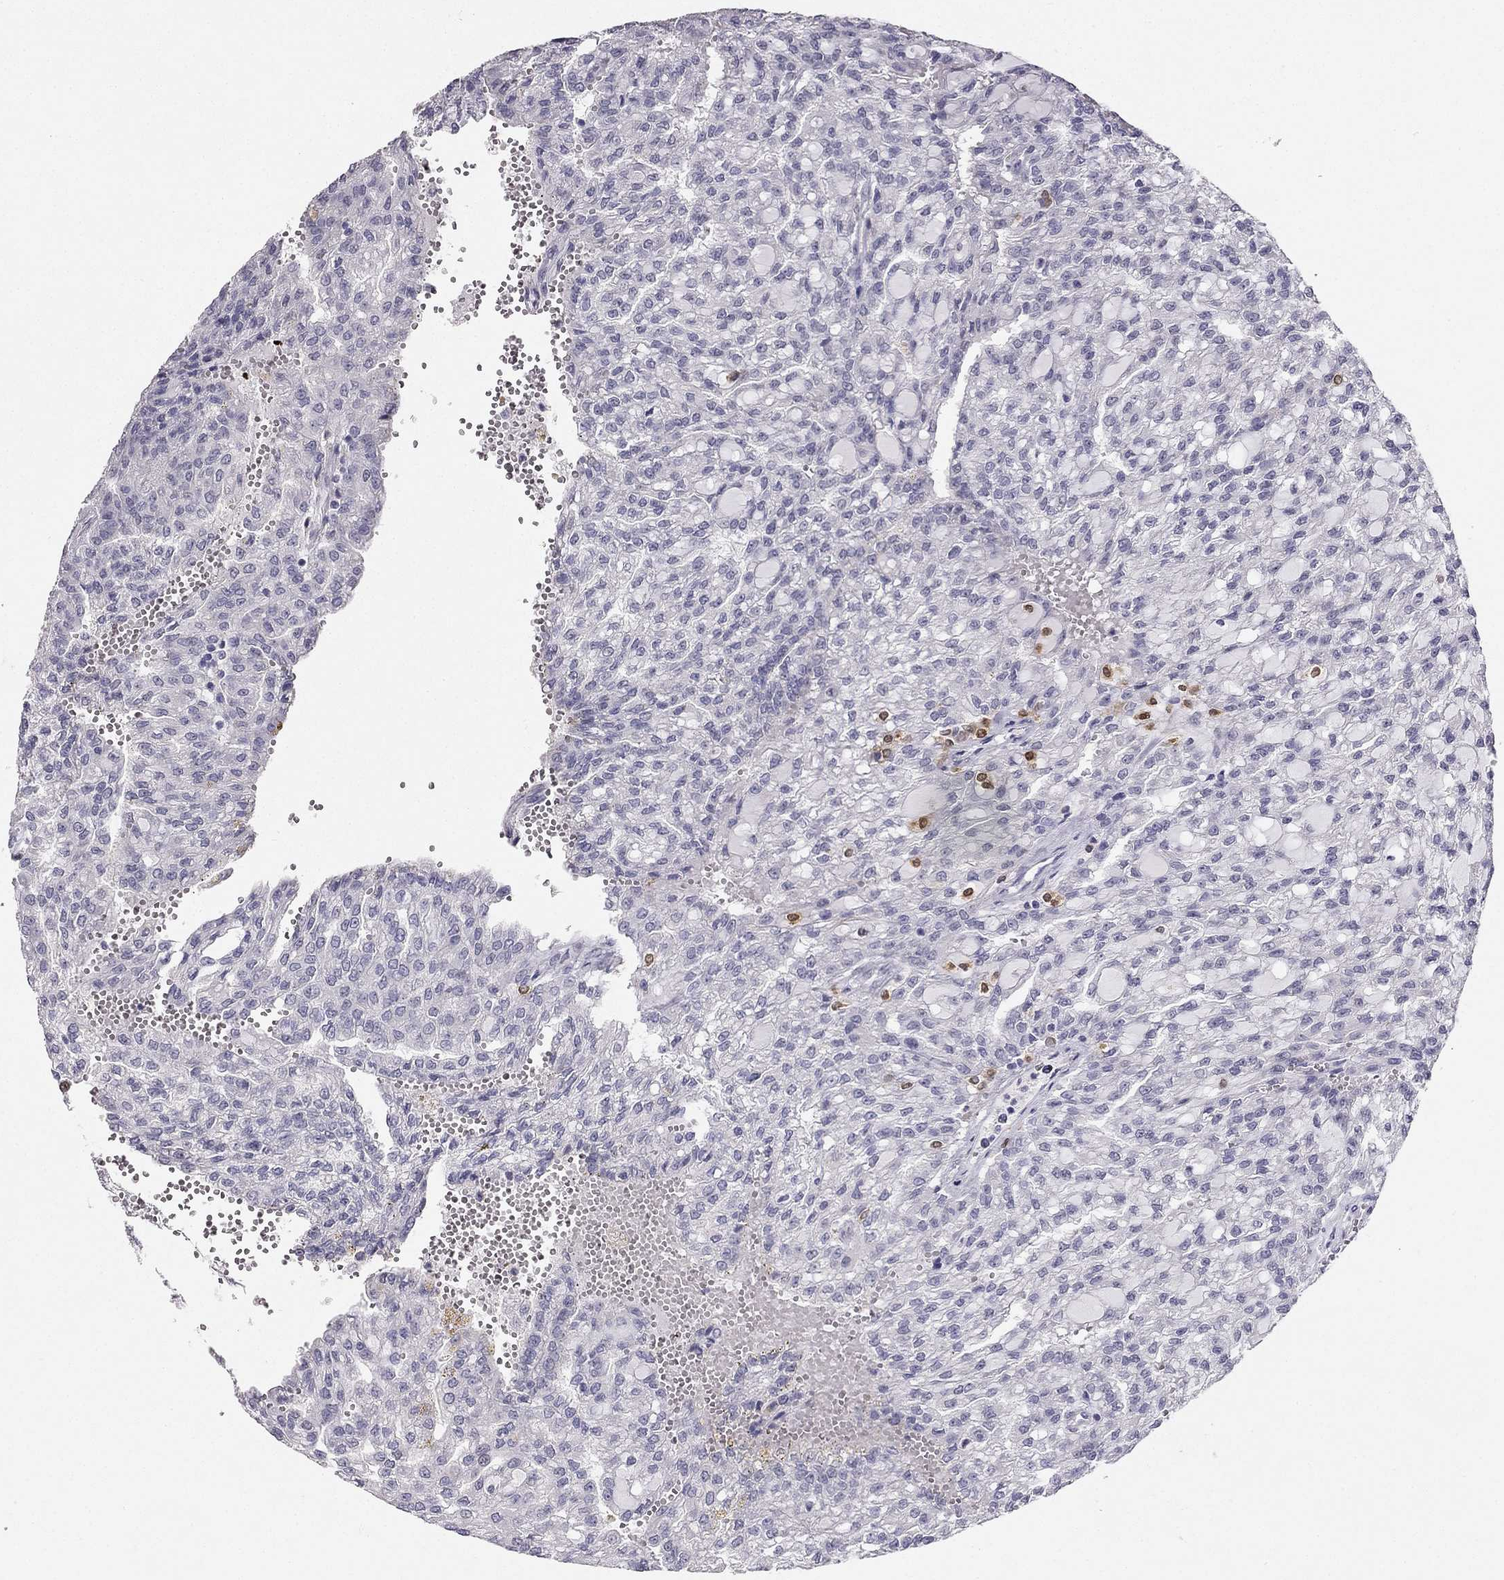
{"staining": {"intensity": "negative", "quantity": "none", "location": "none"}, "tissue": "renal cancer", "cell_type": "Tumor cells", "image_type": "cancer", "snomed": [{"axis": "morphology", "description": "Adenocarcinoma, NOS"}, {"axis": "topography", "description": "Kidney"}], "caption": "The immunohistochemistry photomicrograph has no significant expression in tumor cells of adenocarcinoma (renal) tissue.", "gene": "CALB2", "patient": {"sex": "male", "age": 63}}